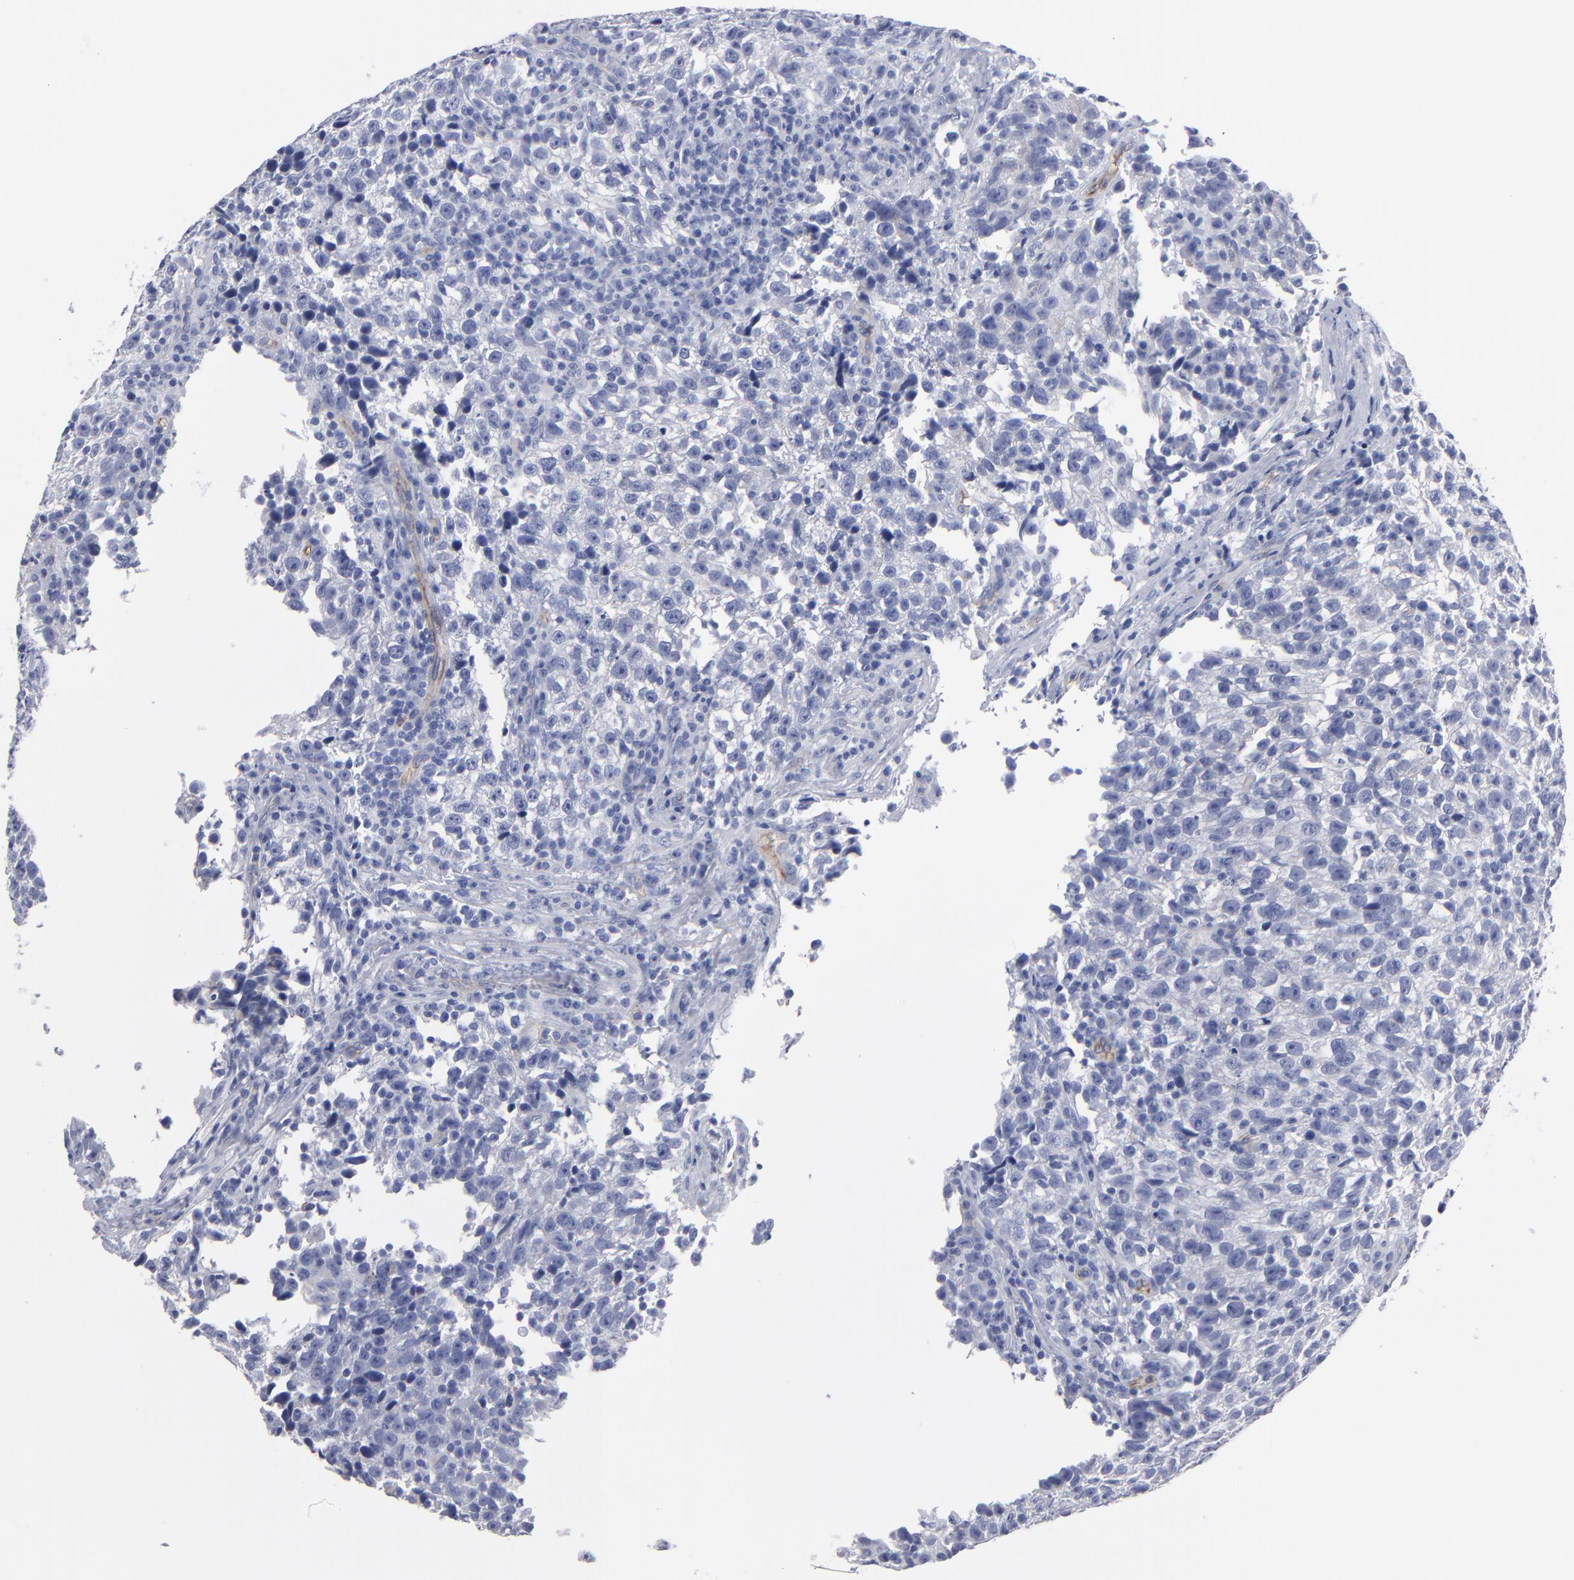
{"staining": {"intensity": "negative", "quantity": "none", "location": "none"}, "tissue": "testis cancer", "cell_type": "Tumor cells", "image_type": "cancer", "snomed": [{"axis": "morphology", "description": "Seminoma, NOS"}, {"axis": "topography", "description": "Testis"}], "caption": "DAB (3,3'-diaminobenzidine) immunohistochemical staining of human seminoma (testis) displays no significant expression in tumor cells.", "gene": "TM4SF1", "patient": {"sex": "male", "age": 38}}